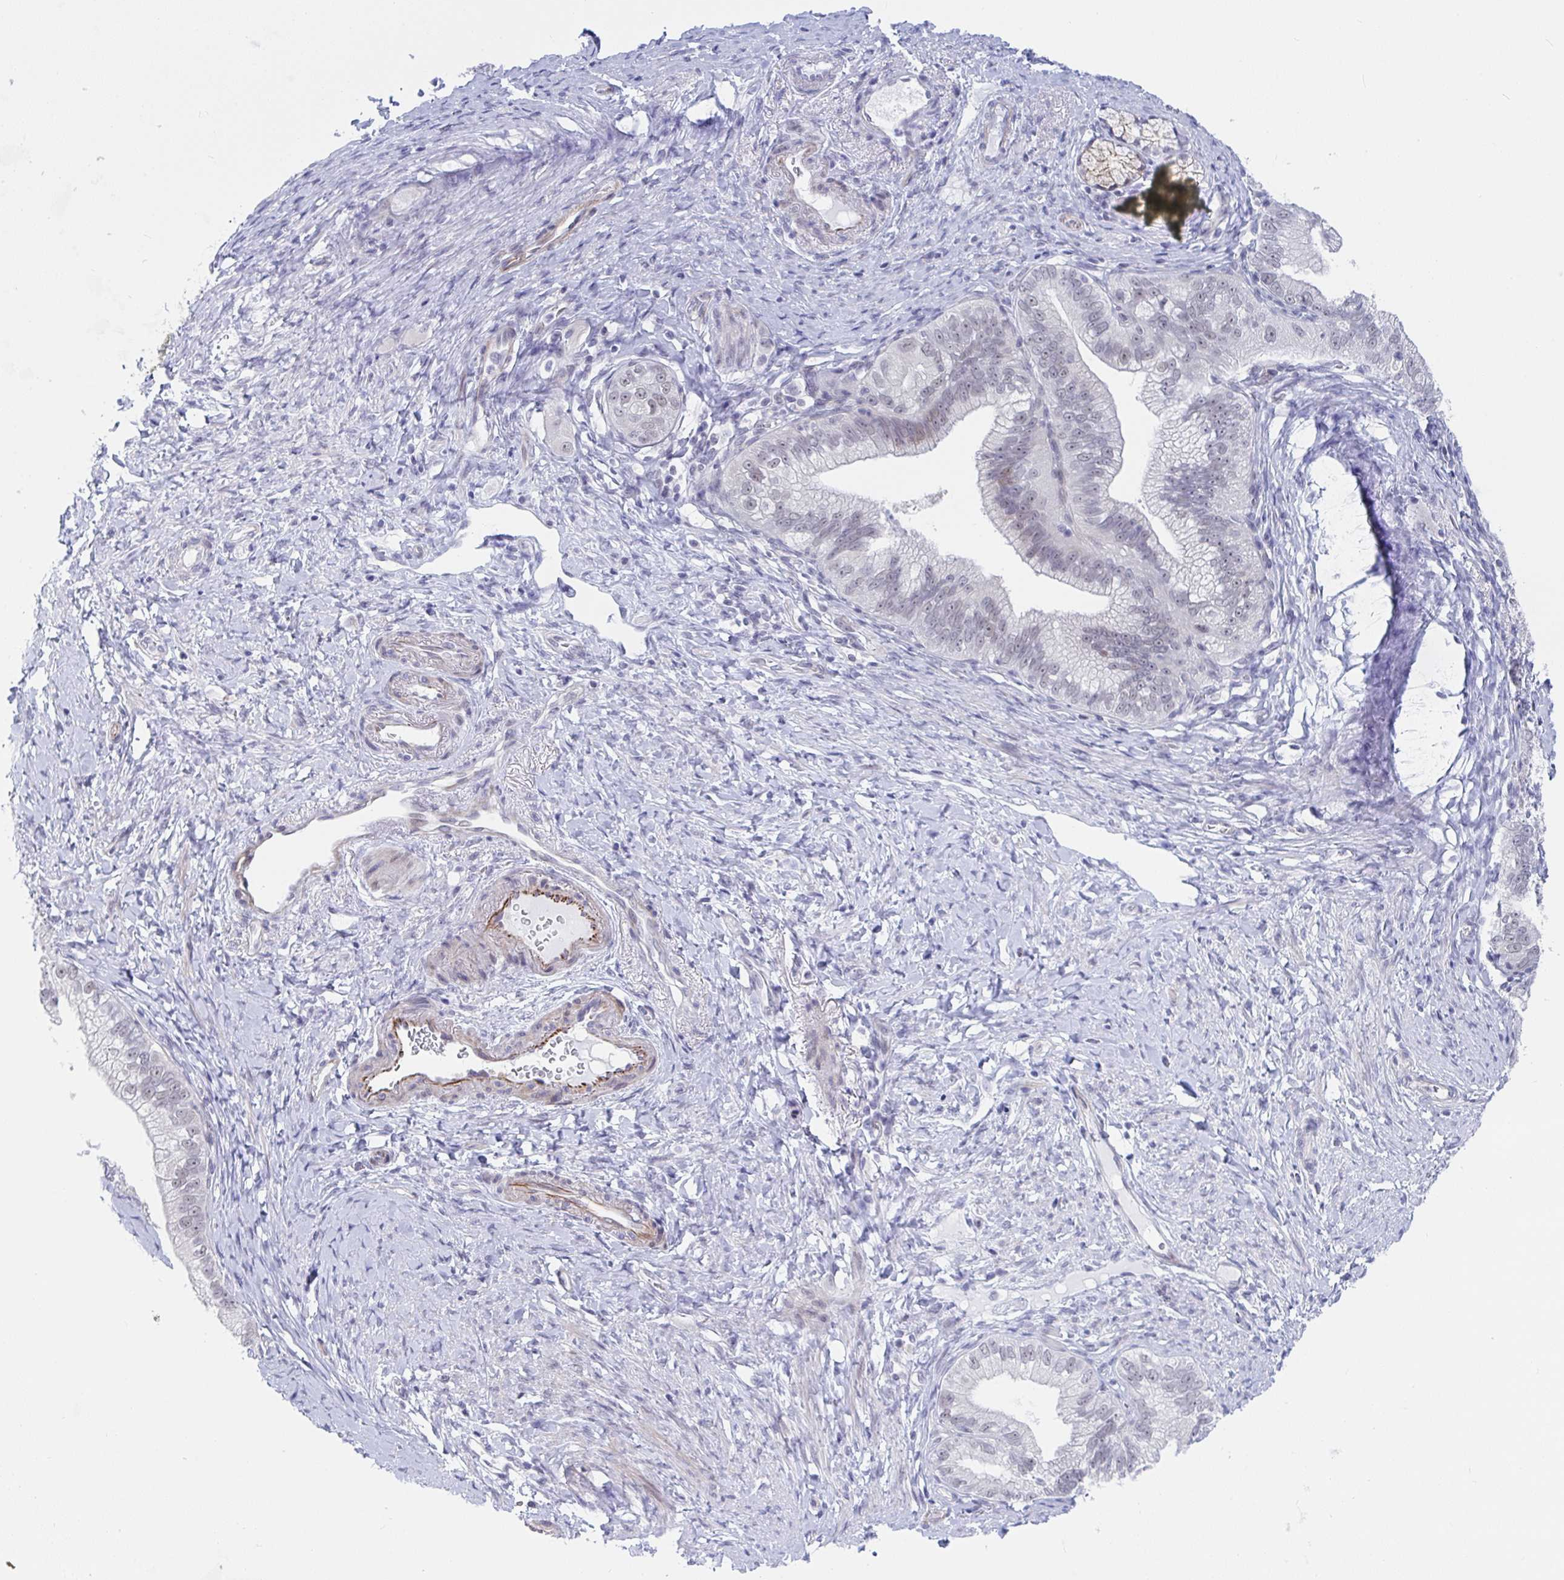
{"staining": {"intensity": "weak", "quantity": ">75%", "location": "nuclear"}, "tissue": "pancreatic cancer", "cell_type": "Tumor cells", "image_type": "cancer", "snomed": [{"axis": "morphology", "description": "Adenocarcinoma, NOS"}, {"axis": "topography", "description": "Pancreas"}], "caption": "Protein expression by IHC displays weak nuclear staining in about >75% of tumor cells in pancreatic cancer. The staining was performed using DAB (3,3'-diaminobenzidine), with brown indicating positive protein expression. Nuclei are stained blue with hematoxylin.", "gene": "DAOA", "patient": {"sex": "male", "age": 70}}